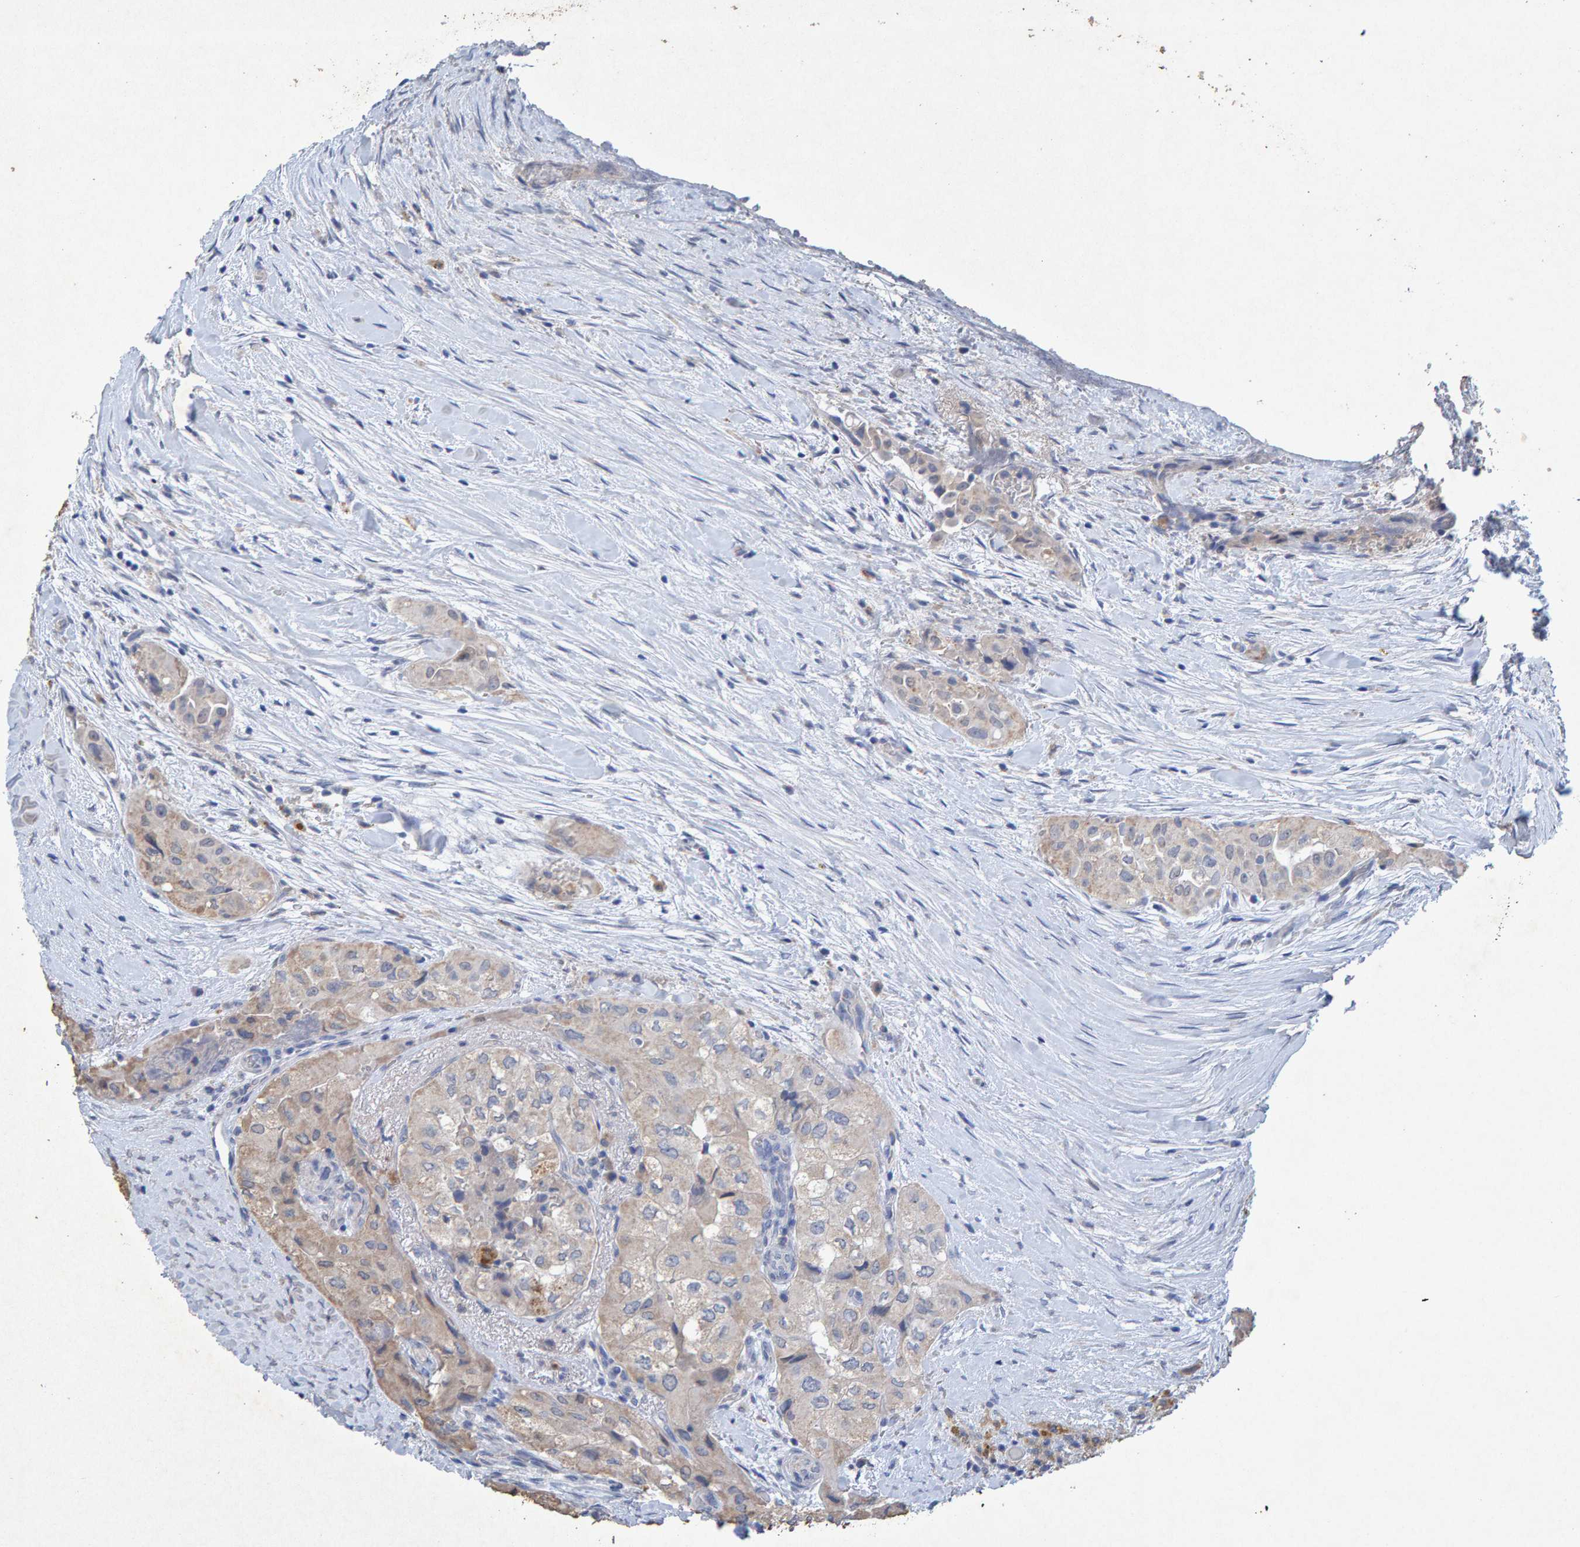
{"staining": {"intensity": "weak", "quantity": "<25%", "location": "cytoplasmic/membranous"}, "tissue": "thyroid cancer", "cell_type": "Tumor cells", "image_type": "cancer", "snomed": [{"axis": "morphology", "description": "Papillary adenocarcinoma, NOS"}, {"axis": "topography", "description": "Thyroid gland"}], "caption": "Immunohistochemistry (IHC) histopathology image of thyroid cancer (papillary adenocarcinoma) stained for a protein (brown), which reveals no positivity in tumor cells. The staining was performed using DAB to visualize the protein expression in brown, while the nuclei were stained in blue with hematoxylin (Magnification: 20x).", "gene": "CTH", "patient": {"sex": "female", "age": 59}}